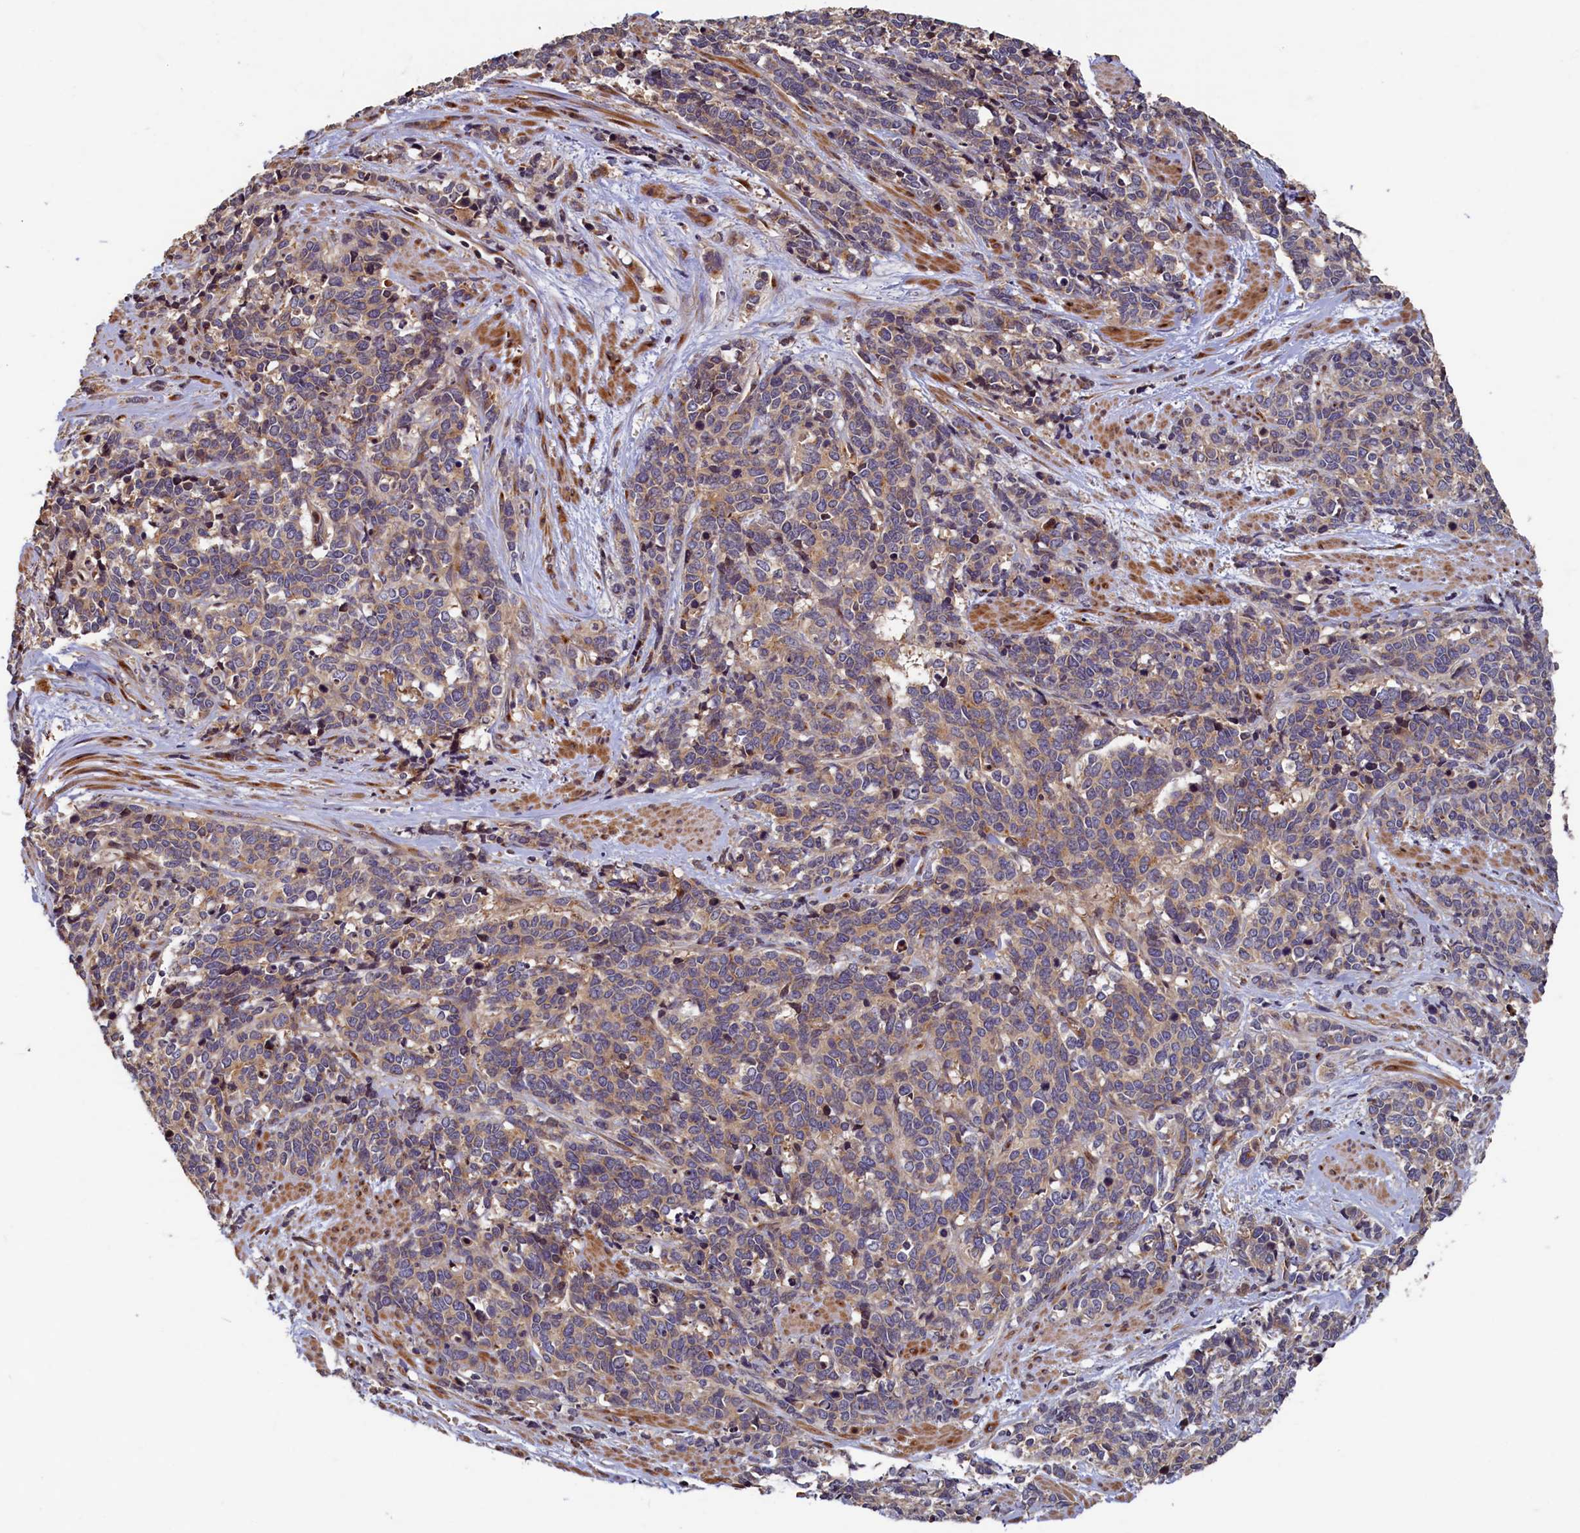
{"staining": {"intensity": "weak", "quantity": "25%-75%", "location": "cytoplasmic/membranous"}, "tissue": "cervical cancer", "cell_type": "Tumor cells", "image_type": "cancer", "snomed": [{"axis": "morphology", "description": "Squamous cell carcinoma, NOS"}, {"axis": "topography", "description": "Cervix"}], "caption": "The histopathology image demonstrates staining of cervical cancer, revealing weak cytoplasmic/membranous protein expression (brown color) within tumor cells.", "gene": "TMEM181", "patient": {"sex": "female", "age": 60}}